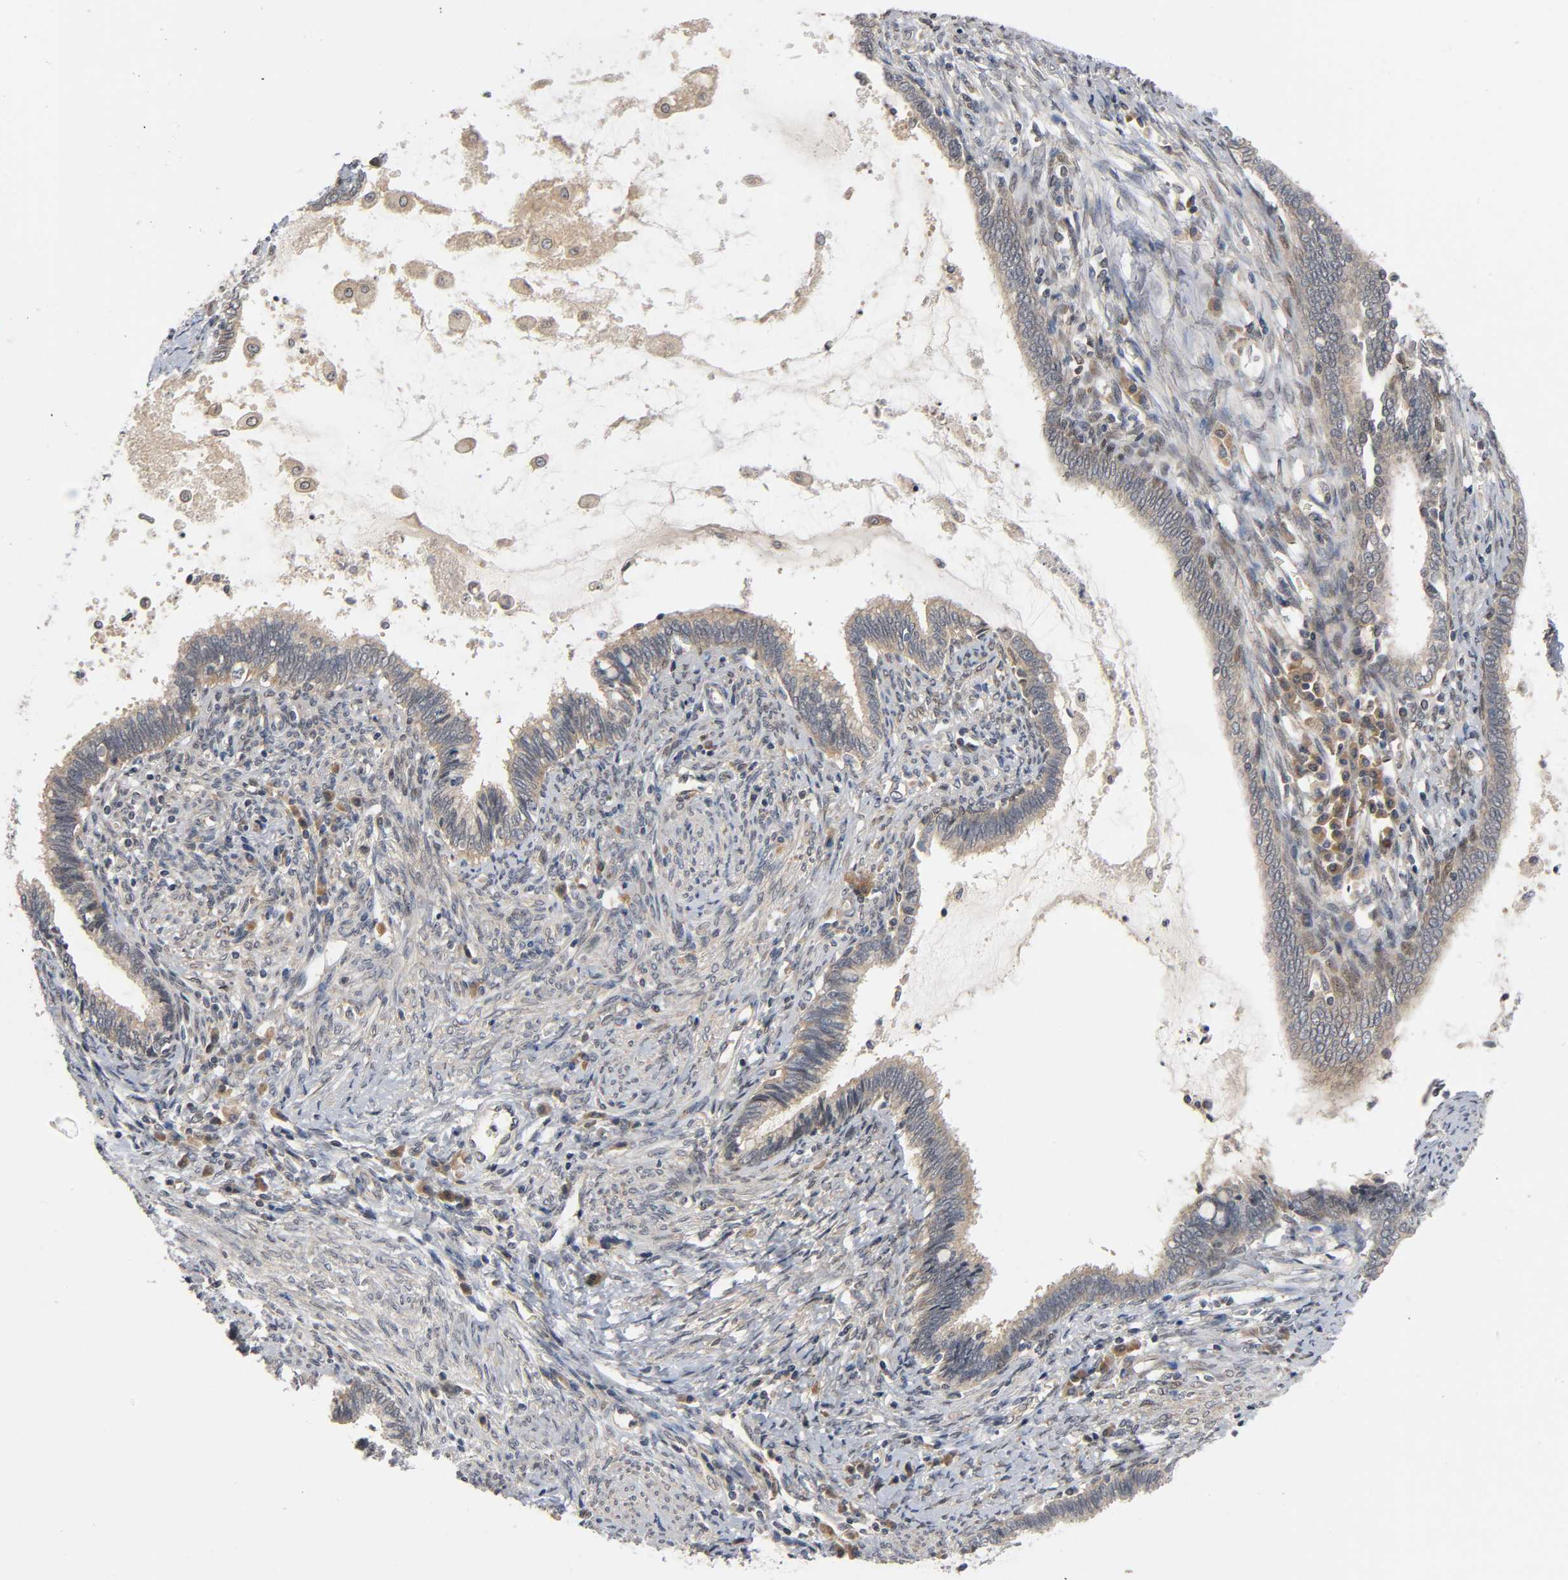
{"staining": {"intensity": "moderate", "quantity": ">75%", "location": "cytoplasmic/membranous"}, "tissue": "cervical cancer", "cell_type": "Tumor cells", "image_type": "cancer", "snomed": [{"axis": "morphology", "description": "Adenocarcinoma, NOS"}, {"axis": "topography", "description": "Cervix"}], "caption": "IHC (DAB (3,3'-diaminobenzidine)) staining of cervical cancer (adenocarcinoma) exhibits moderate cytoplasmic/membranous protein expression in about >75% of tumor cells.", "gene": "MAPK8", "patient": {"sex": "female", "age": 44}}